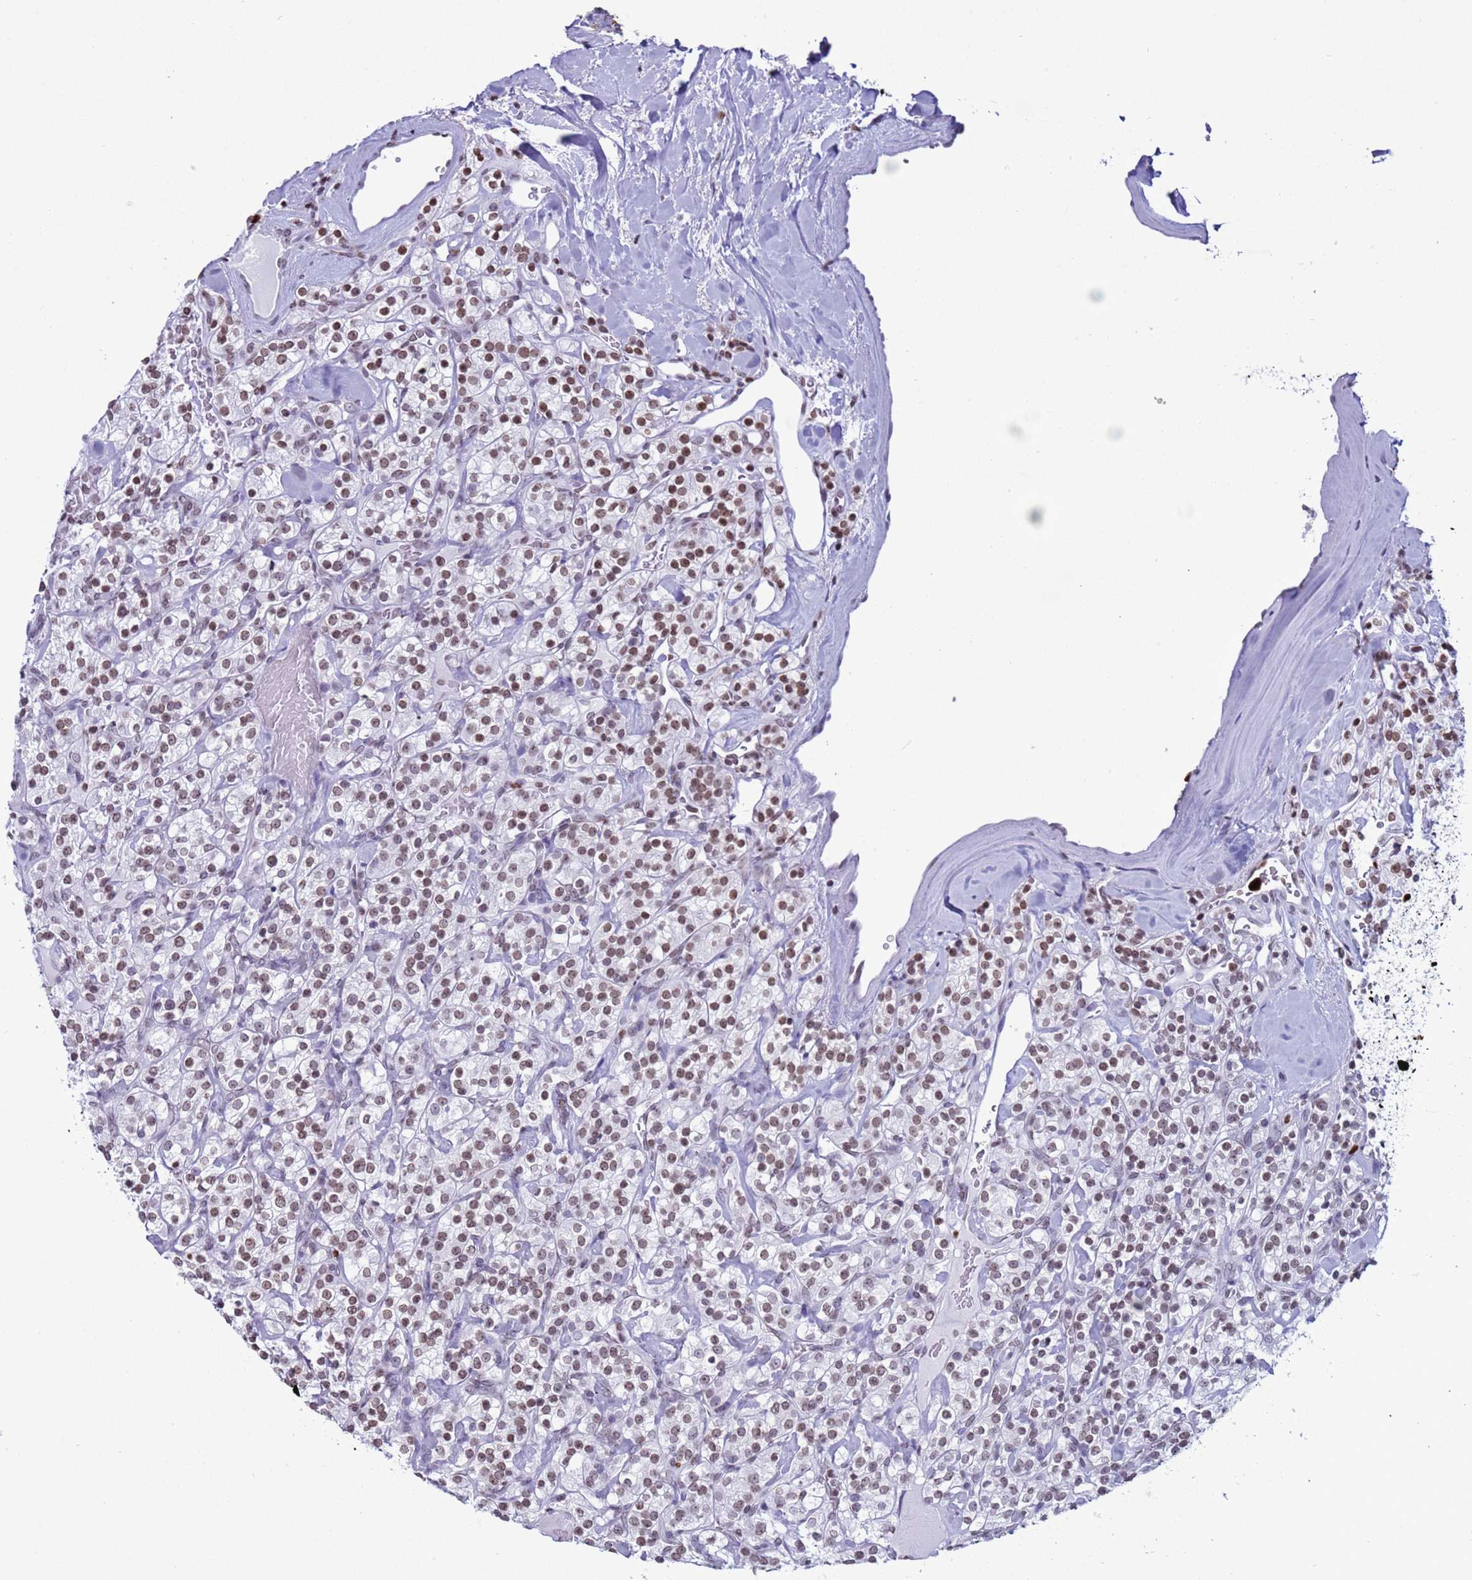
{"staining": {"intensity": "moderate", "quantity": ">75%", "location": "nuclear"}, "tissue": "renal cancer", "cell_type": "Tumor cells", "image_type": "cancer", "snomed": [{"axis": "morphology", "description": "Adenocarcinoma, NOS"}, {"axis": "topography", "description": "Kidney"}], "caption": "Tumor cells display medium levels of moderate nuclear staining in about >75% of cells in adenocarcinoma (renal).", "gene": "H4C8", "patient": {"sex": "male", "age": 77}}